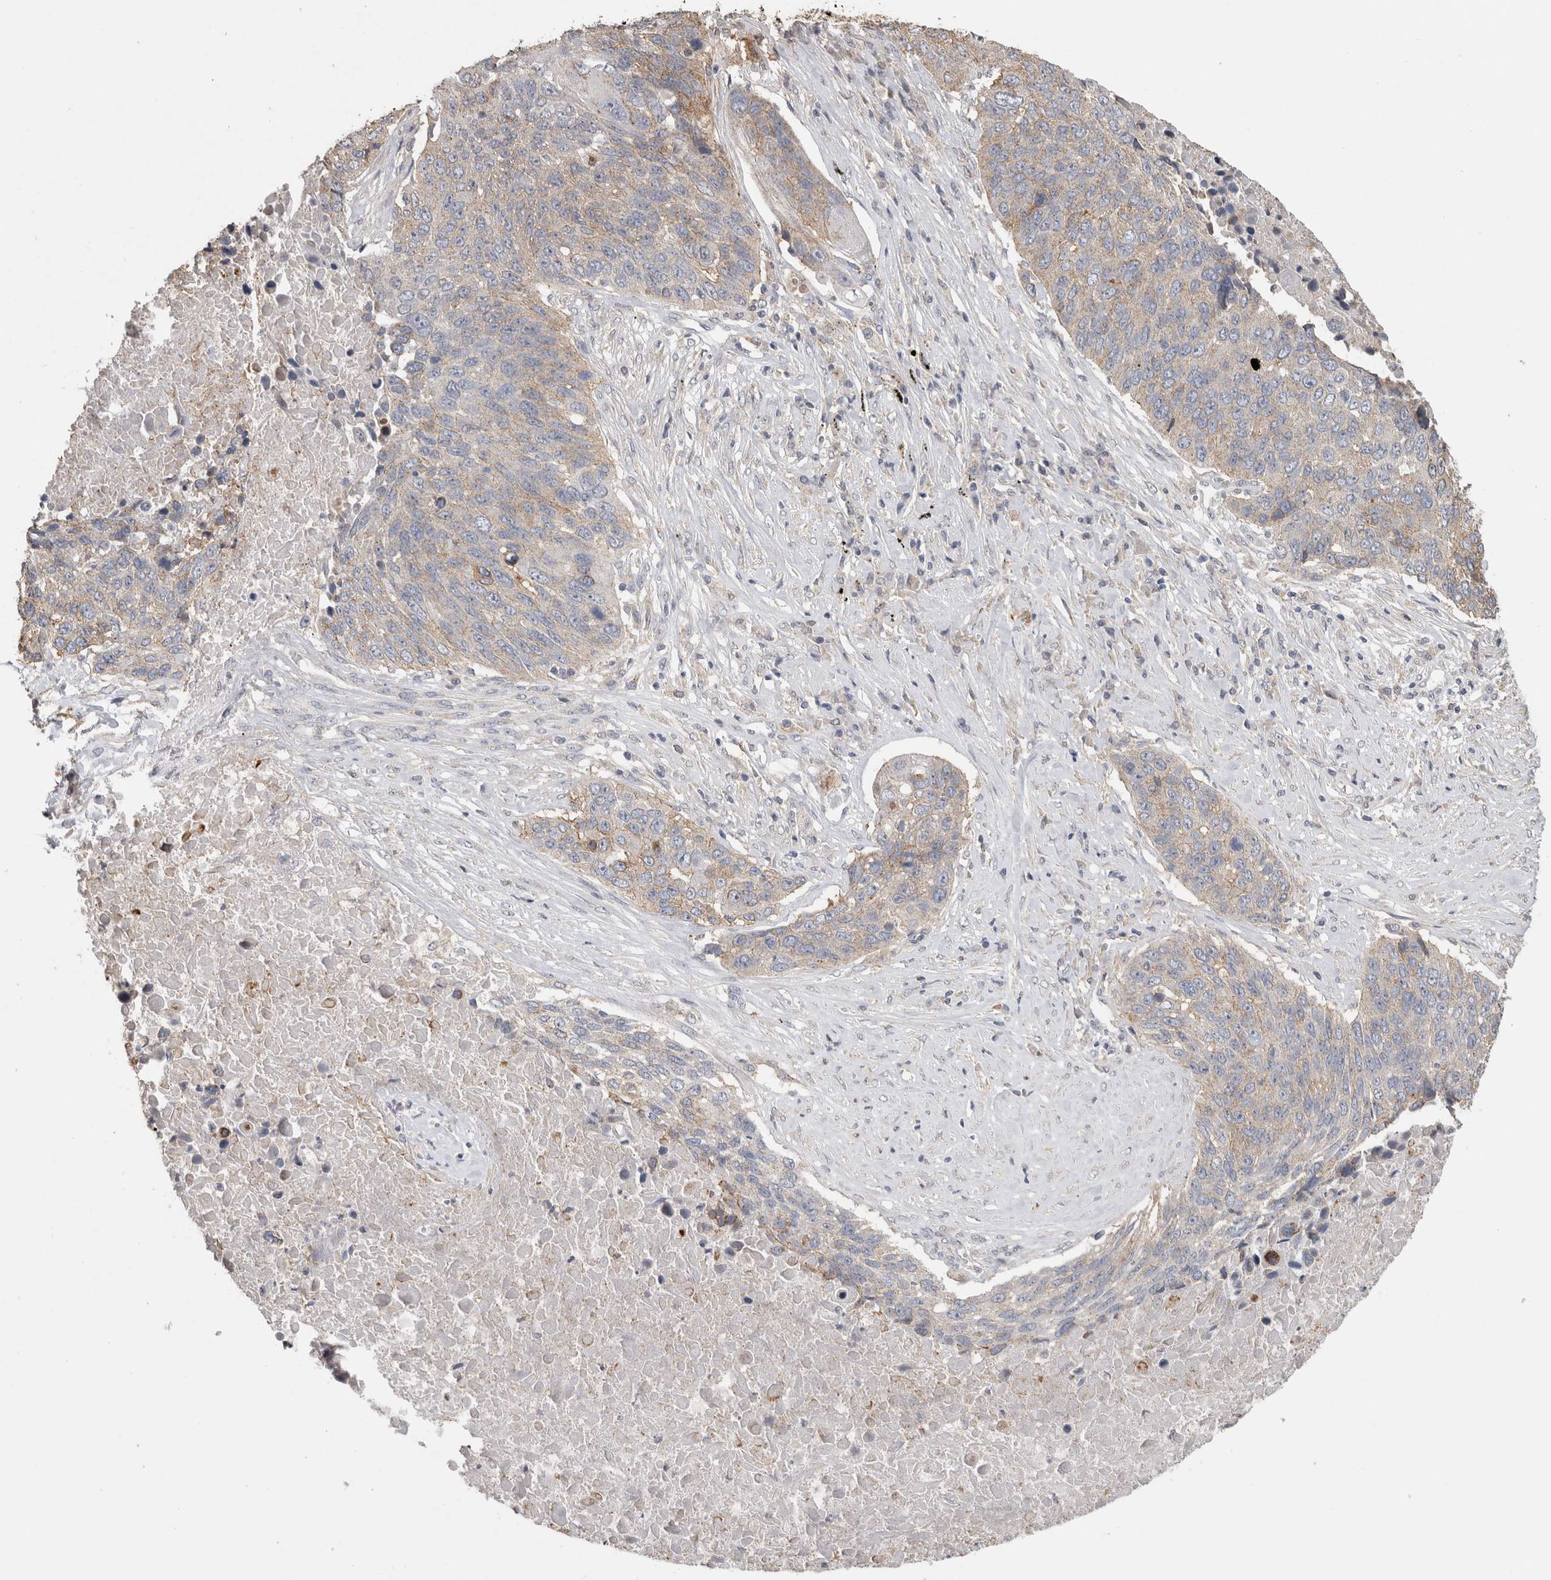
{"staining": {"intensity": "moderate", "quantity": "<25%", "location": "cytoplasmic/membranous"}, "tissue": "lung cancer", "cell_type": "Tumor cells", "image_type": "cancer", "snomed": [{"axis": "morphology", "description": "Squamous cell carcinoma, NOS"}, {"axis": "topography", "description": "Lung"}], "caption": "Immunohistochemistry (IHC) photomicrograph of human squamous cell carcinoma (lung) stained for a protein (brown), which demonstrates low levels of moderate cytoplasmic/membranous positivity in about <25% of tumor cells.", "gene": "CNTFR", "patient": {"sex": "male", "age": 66}}